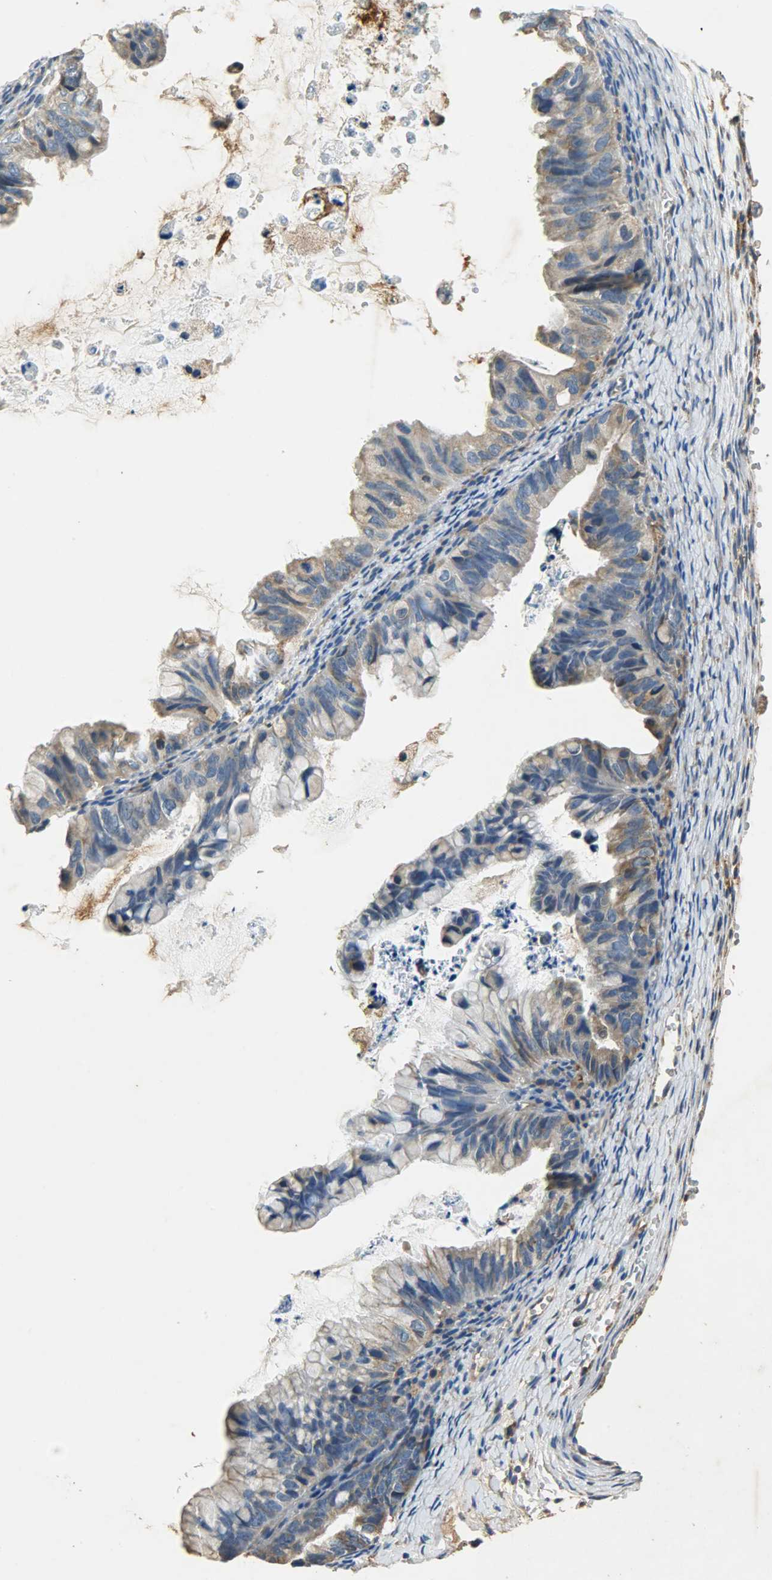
{"staining": {"intensity": "moderate", "quantity": ">75%", "location": "cytoplasmic/membranous"}, "tissue": "ovarian cancer", "cell_type": "Tumor cells", "image_type": "cancer", "snomed": [{"axis": "morphology", "description": "Cystadenocarcinoma, mucinous, NOS"}, {"axis": "topography", "description": "Ovary"}], "caption": "Tumor cells reveal medium levels of moderate cytoplasmic/membranous expression in about >75% of cells in human mucinous cystadenocarcinoma (ovarian).", "gene": "HSPA5", "patient": {"sex": "female", "age": 36}}